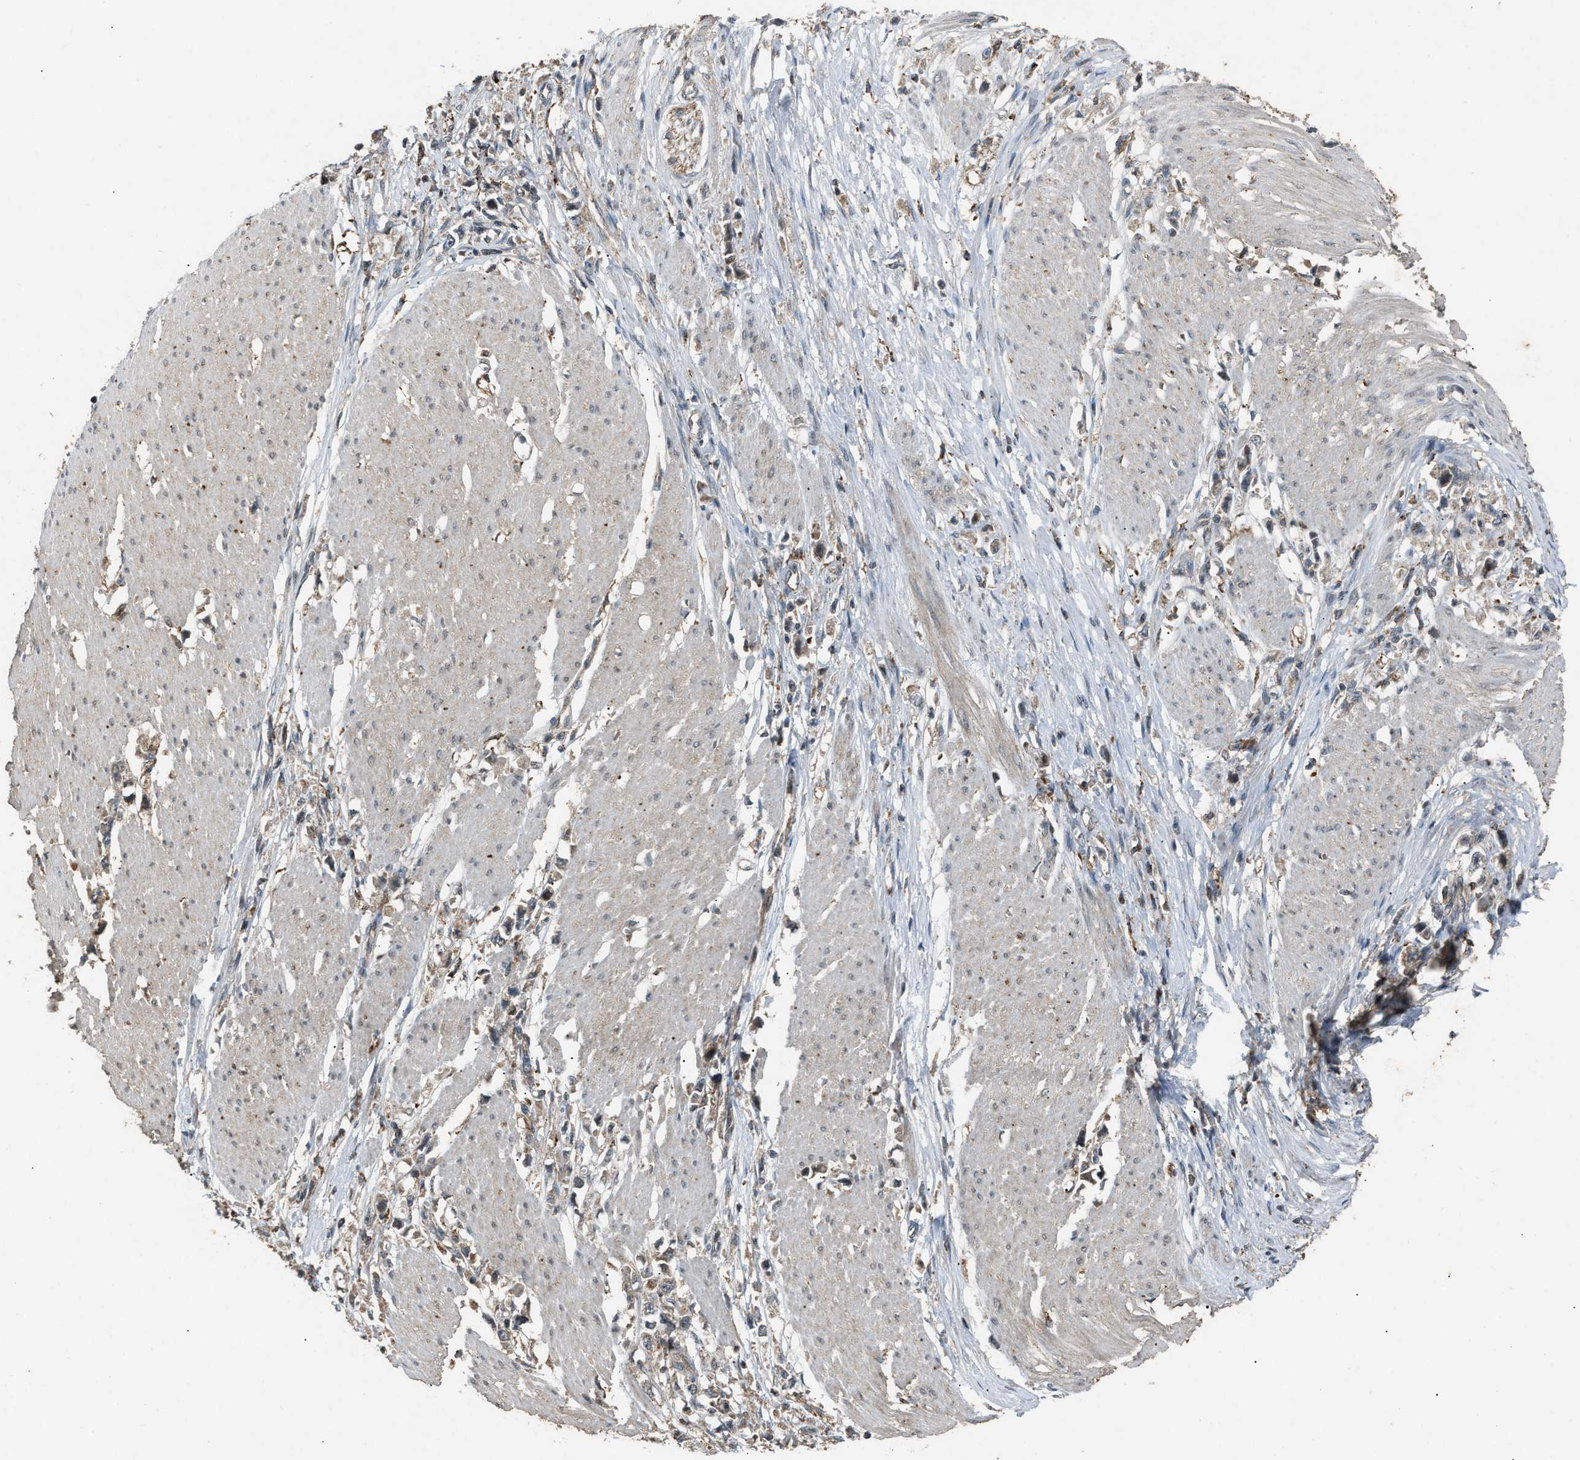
{"staining": {"intensity": "weak", "quantity": ">75%", "location": "cytoplasmic/membranous"}, "tissue": "stomach cancer", "cell_type": "Tumor cells", "image_type": "cancer", "snomed": [{"axis": "morphology", "description": "Adenocarcinoma, NOS"}, {"axis": "topography", "description": "Stomach"}], "caption": "Tumor cells exhibit low levels of weak cytoplasmic/membranous staining in approximately >75% of cells in adenocarcinoma (stomach).", "gene": "PSMD1", "patient": {"sex": "female", "age": 59}}